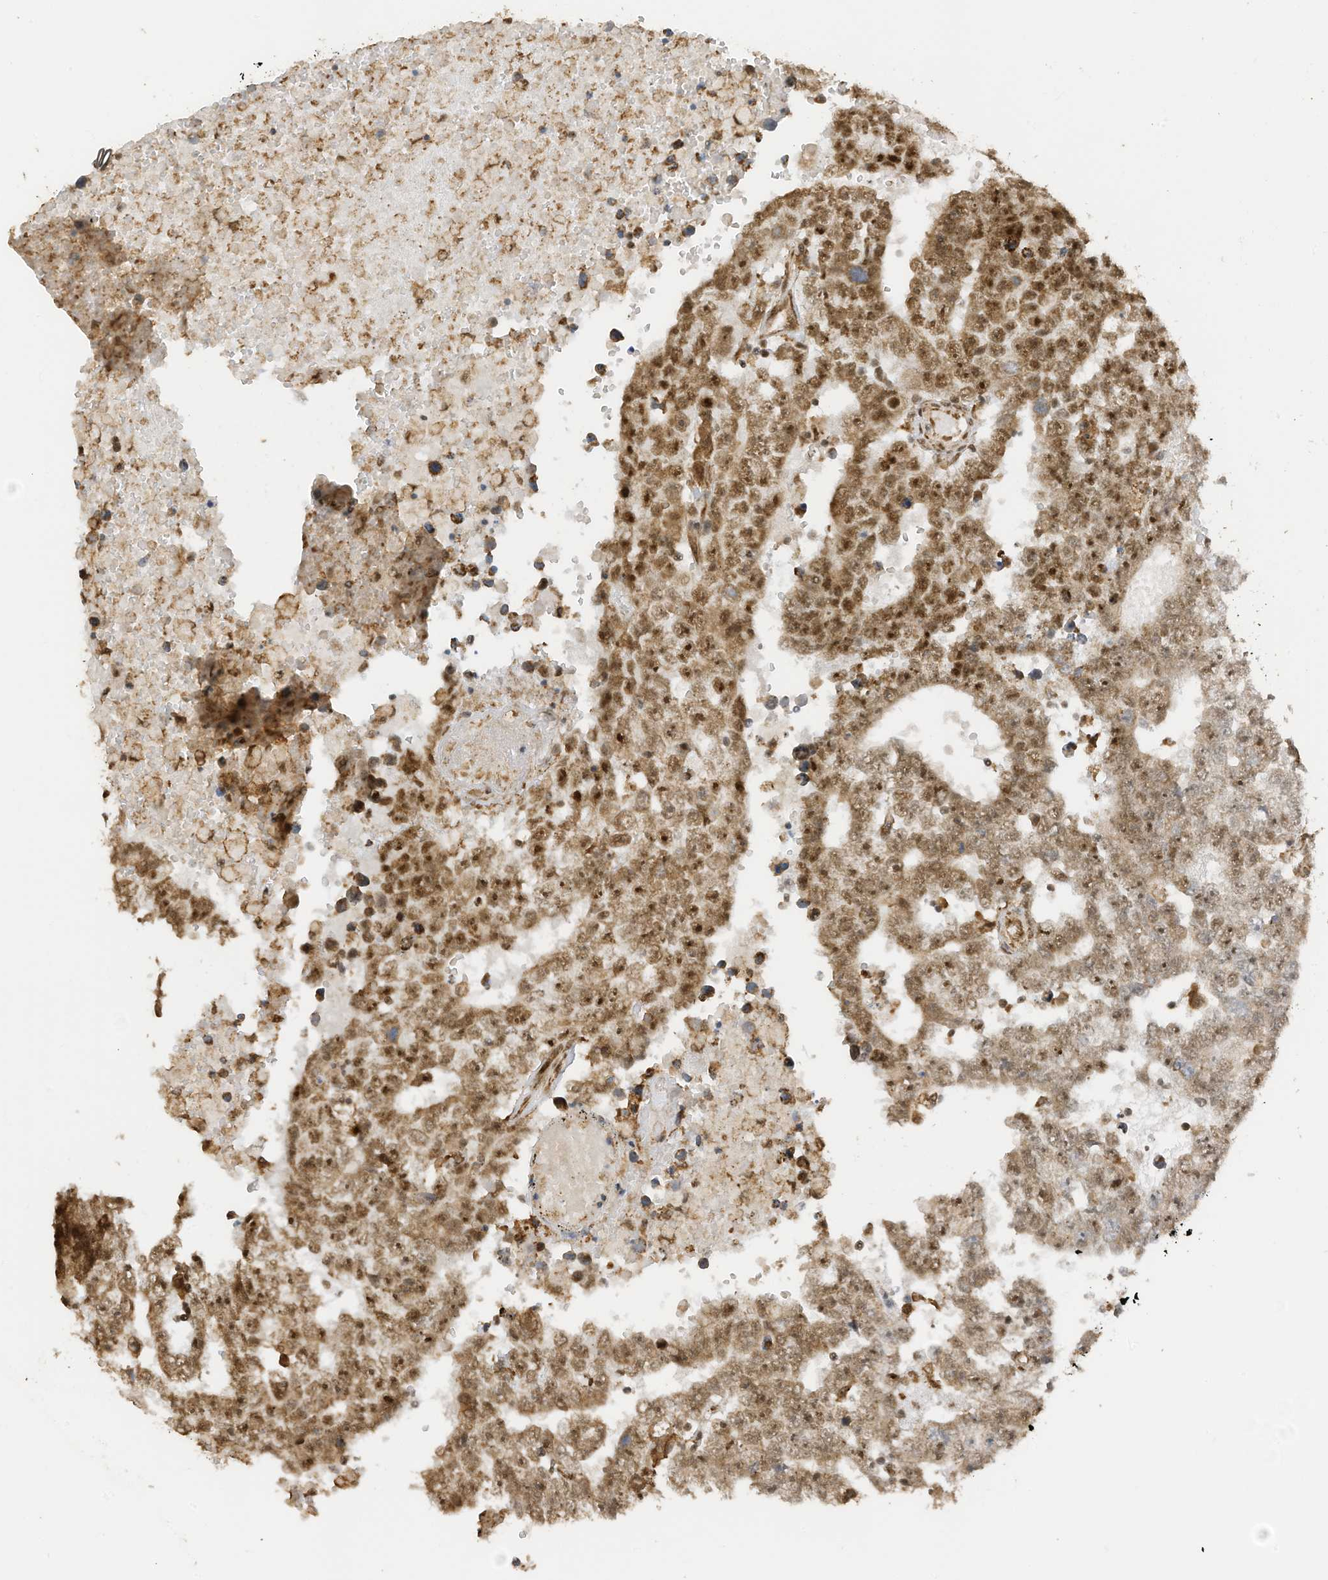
{"staining": {"intensity": "moderate", "quantity": ">75%", "location": "nuclear"}, "tissue": "testis cancer", "cell_type": "Tumor cells", "image_type": "cancer", "snomed": [{"axis": "morphology", "description": "Carcinoma, Embryonal, NOS"}, {"axis": "topography", "description": "Testis"}], "caption": "Human embryonal carcinoma (testis) stained with a protein marker reveals moderate staining in tumor cells.", "gene": "ERLEC1", "patient": {"sex": "male", "age": 25}}